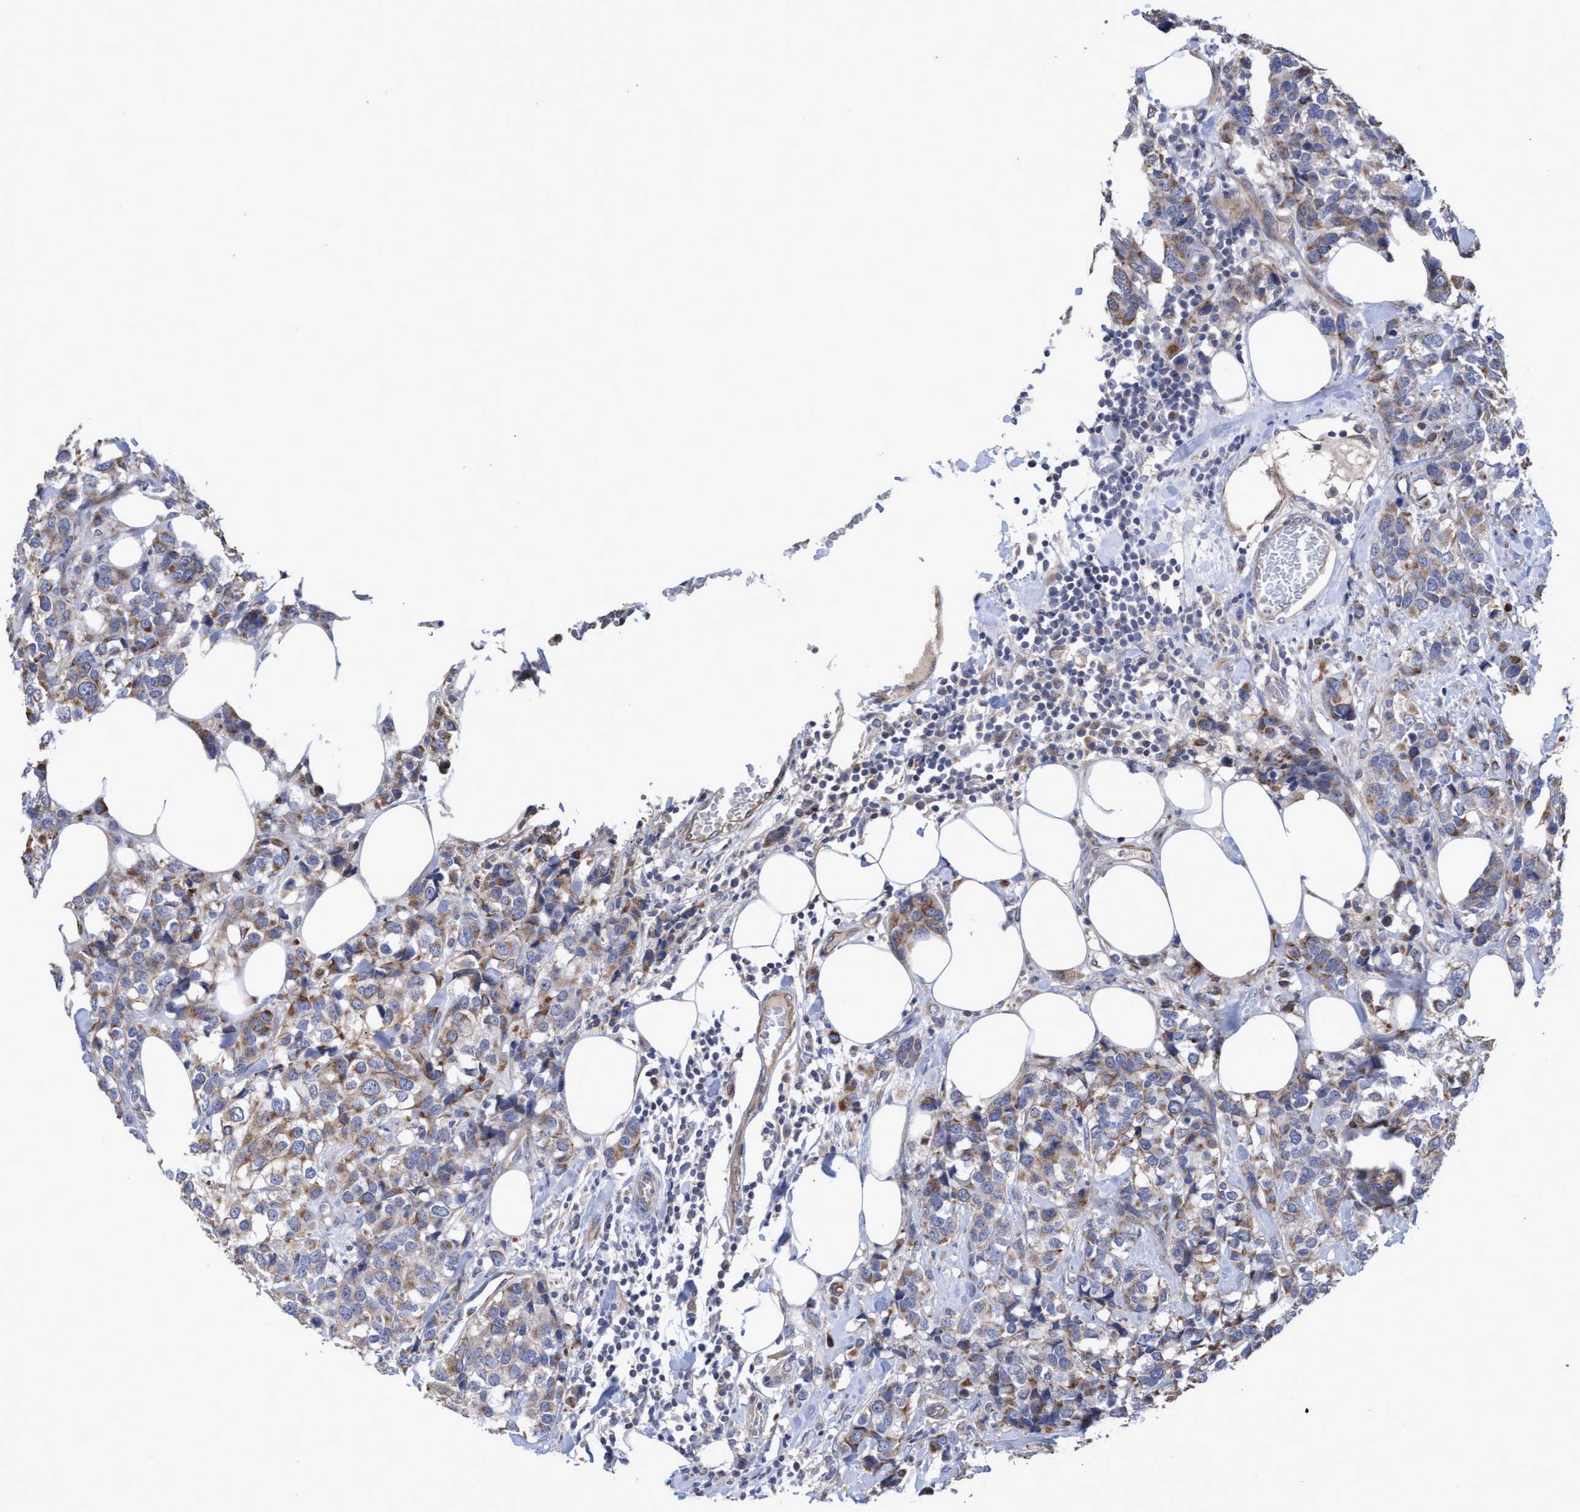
{"staining": {"intensity": "weak", "quantity": ">75%", "location": "cytoplasmic/membranous"}, "tissue": "breast cancer", "cell_type": "Tumor cells", "image_type": "cancer", "snomed": [{"axis": "morphology", "description": "Lobular carcinoma"}, {"axis": "topography", "description": "Breast"}], "caption": "There is low levels of weak cytoplasmic/membranous positivity in tumor cells of breast cancer (lobular carcinoma), as demonstrated by immunohistochemical staining (brown color).", "gene": "KRT24", "patient": {"sex": "female", "age": 59}}